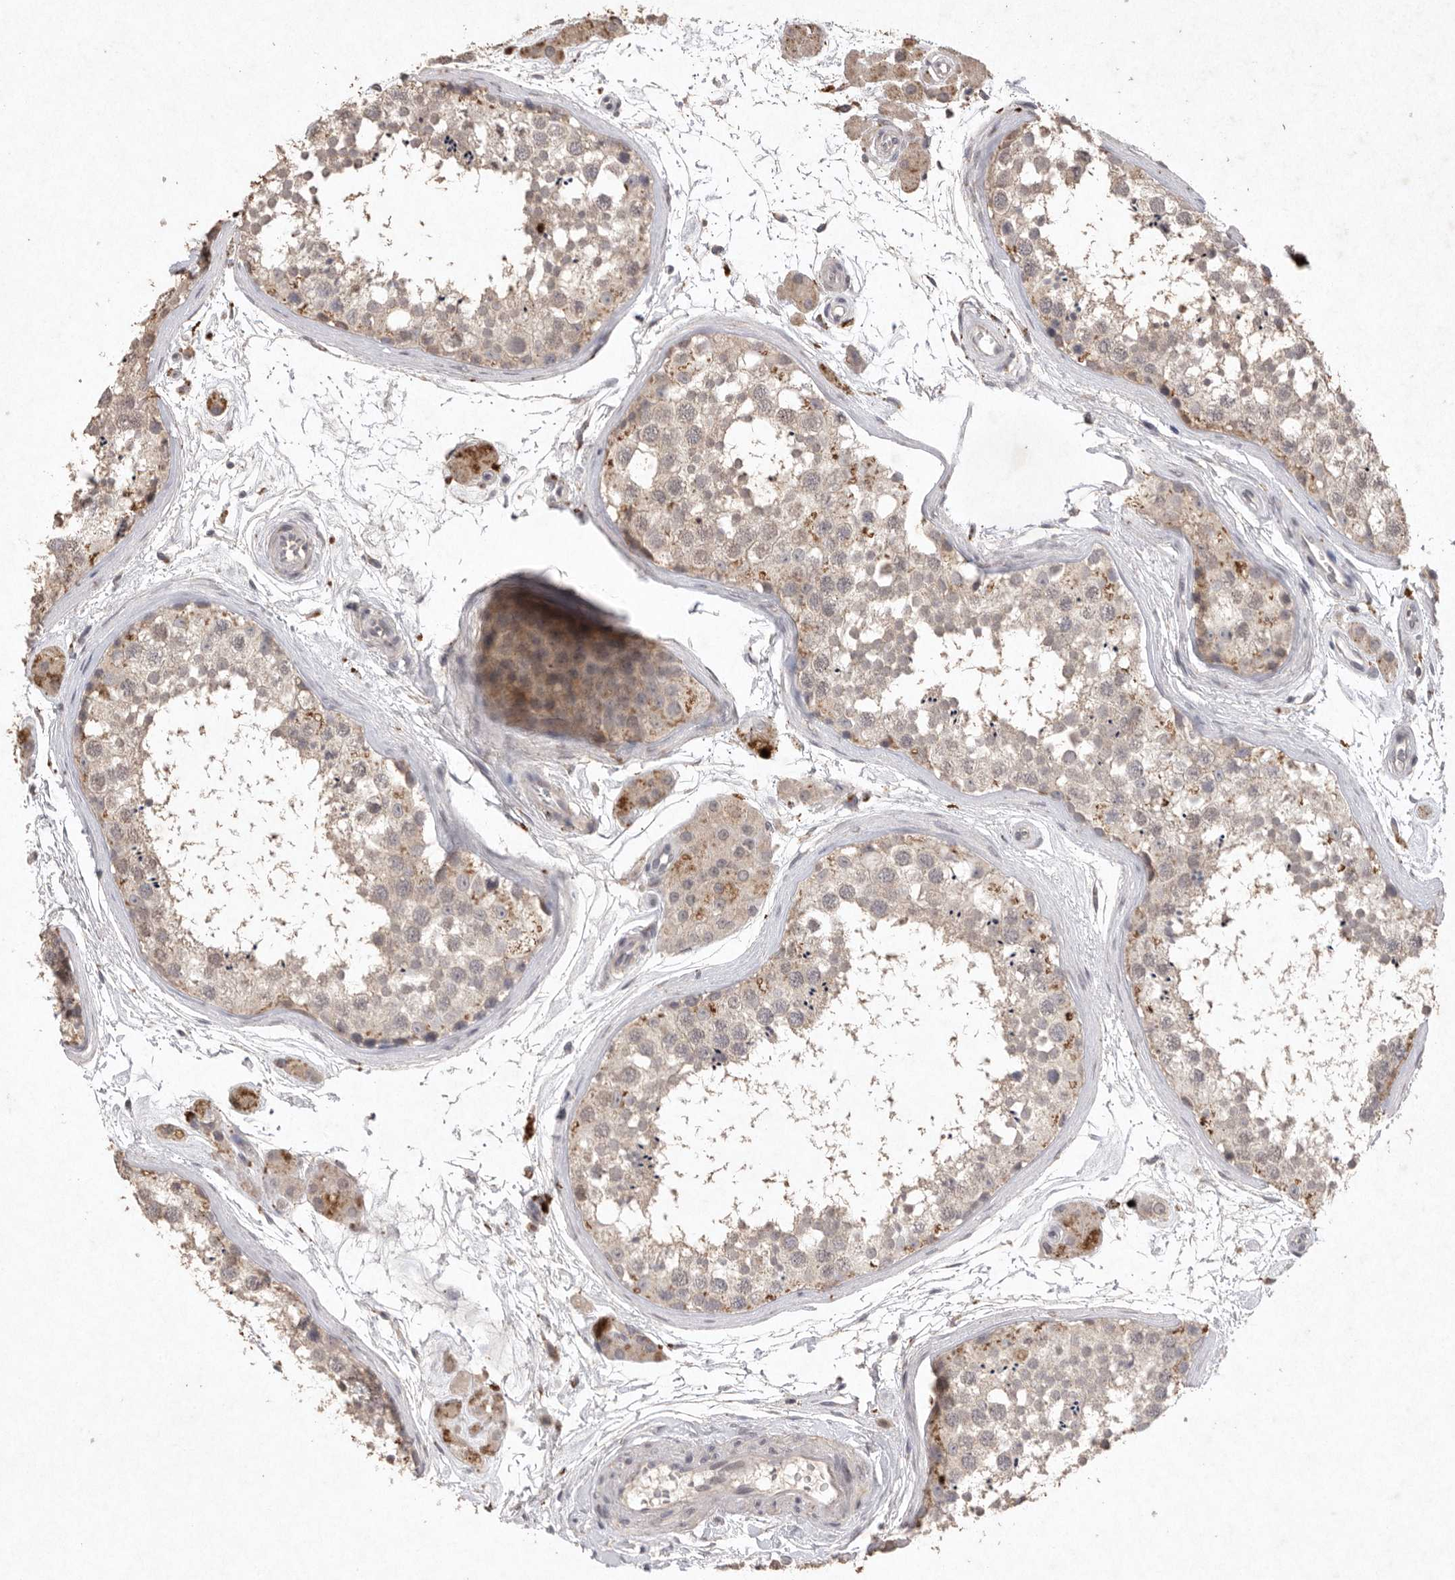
{"staining": {"intensity": "weak", "quantity": ">75%", "location": "cytoplasmic/membranous"}, "tissue": "testis", "cell_type": "Cells in seminiferous ducts", "image_type": "normal", "snomed": [{"axis": "morphology", "description": "Normal tissue, NOS"}, {"axis": "topography", "description": "Testis"}], "caption": "IHC (DAB) staining of benign testis exhibits weak cytoplasmic/membranous protein expression in approximately >75% of cells in seminiferous ducts. The protein is stained brown, and the nuclei are stained in blue (DAB IHC with brightfield microscopy, high magnification).", "gene": "APLNR", "patient": {"sex": "male", "age": 56}}